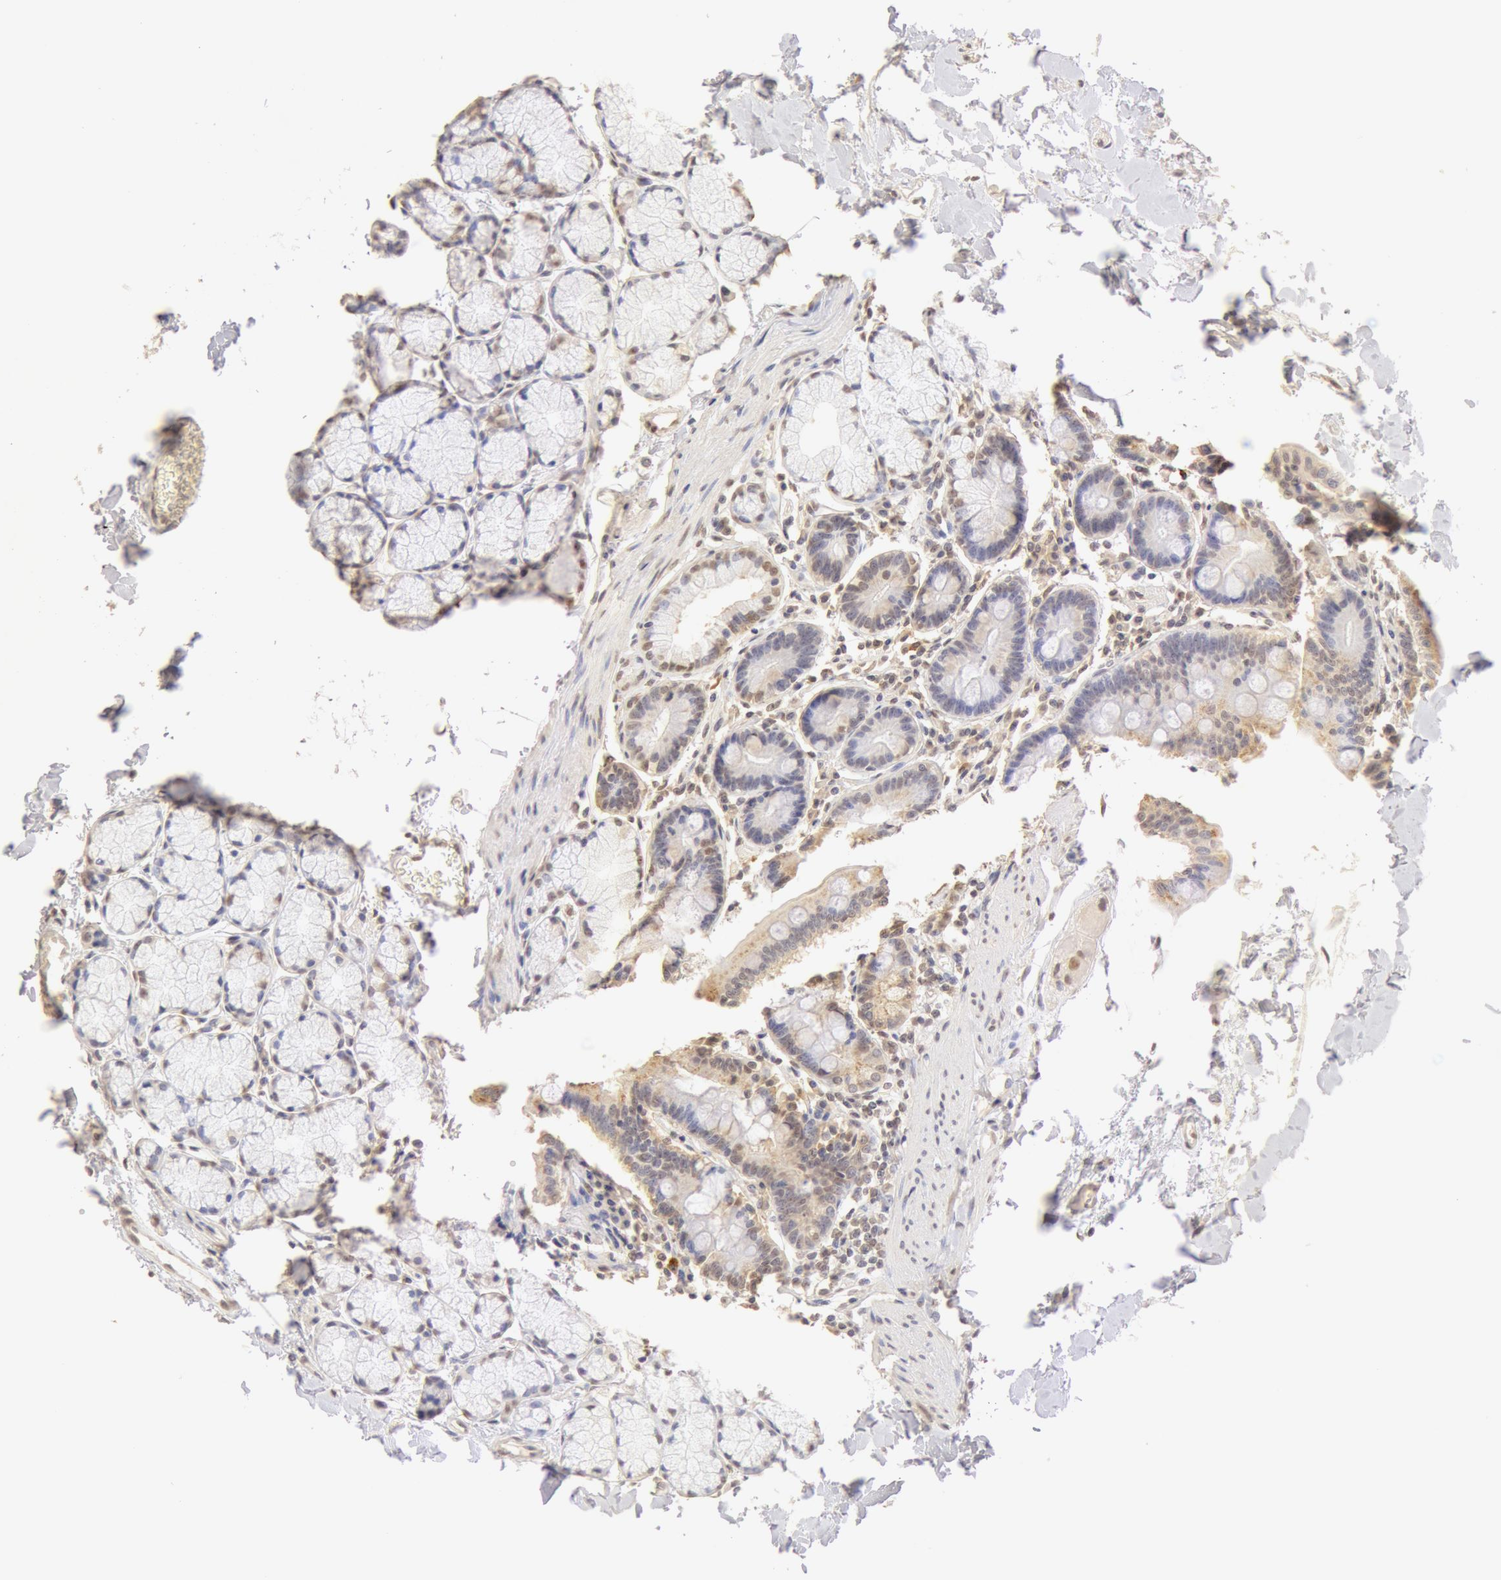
{"staining": {"intensity": "weak", "quantity": "25%-75%", "location": "cytoplasmic/membranous,nuclear"}, "tissue": "duodenum", "cell_type": "Glandular cells", "image_type": "normal", "snomed": [{"axis": "morphology", "description": "Normal tissue, NOS"}, {"axis": "topography", "description": "Duodenum"}], "caption": "IHC staining of normal duodenum, which displays low levels of weak cytoplasmic/membranous,nuclear staining in about 25%-75% of glandular cells indicating weak cytoplasmic/membranous,nuclear protein expression. The staining was performed using DAB (brown) for protein detection and nuclei were counterstained in hematoxylin (blue).", "gene": "SNRNP70", "patient": {"sex": "female", "age": 77}}